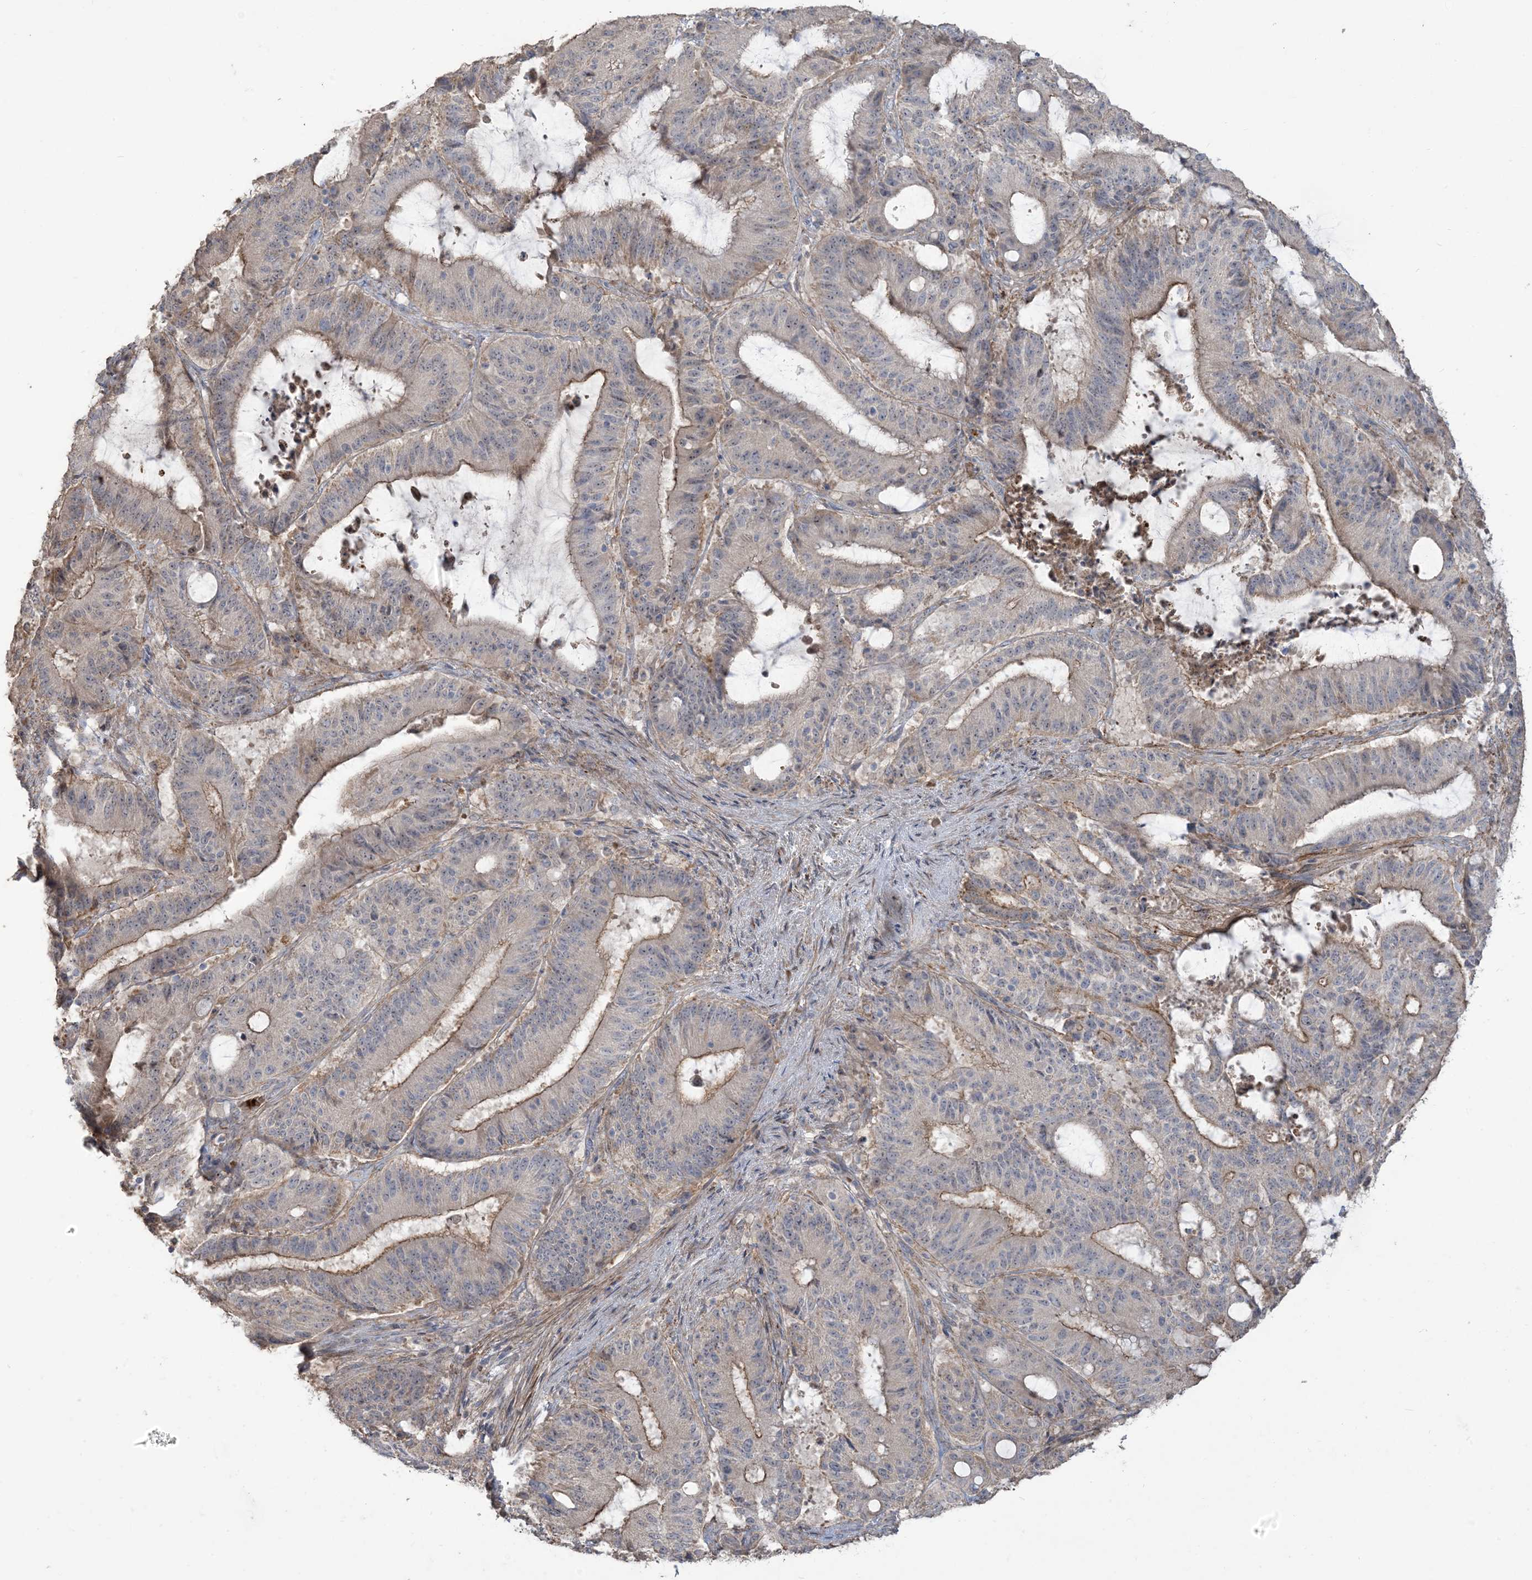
{"staining": {"intensity": "weak", "quantity": "25%-75%", "location": "cytoplasmic/membranous"}, "tissue": "liver cancer", "cell_type": "Tumor cells", "image_type": "cancer", "snomed": [{"axis": "morphology", "description": "Normal tissue, NOS"}, {"axis": "morphology", "description": "Cholangiocarcinoma"}, {"axis": "topography", "description": "Liver"}, {"axis": "topography", "description": "Peripheral nerve tissue"}], "caption": "Weak cytoplasmic/membranous expression is appreciated in about 25%-75% of tumor cells in liver cancer.", "gene": "KLHL18", "patient": {"sex": "female", "age": 73}}